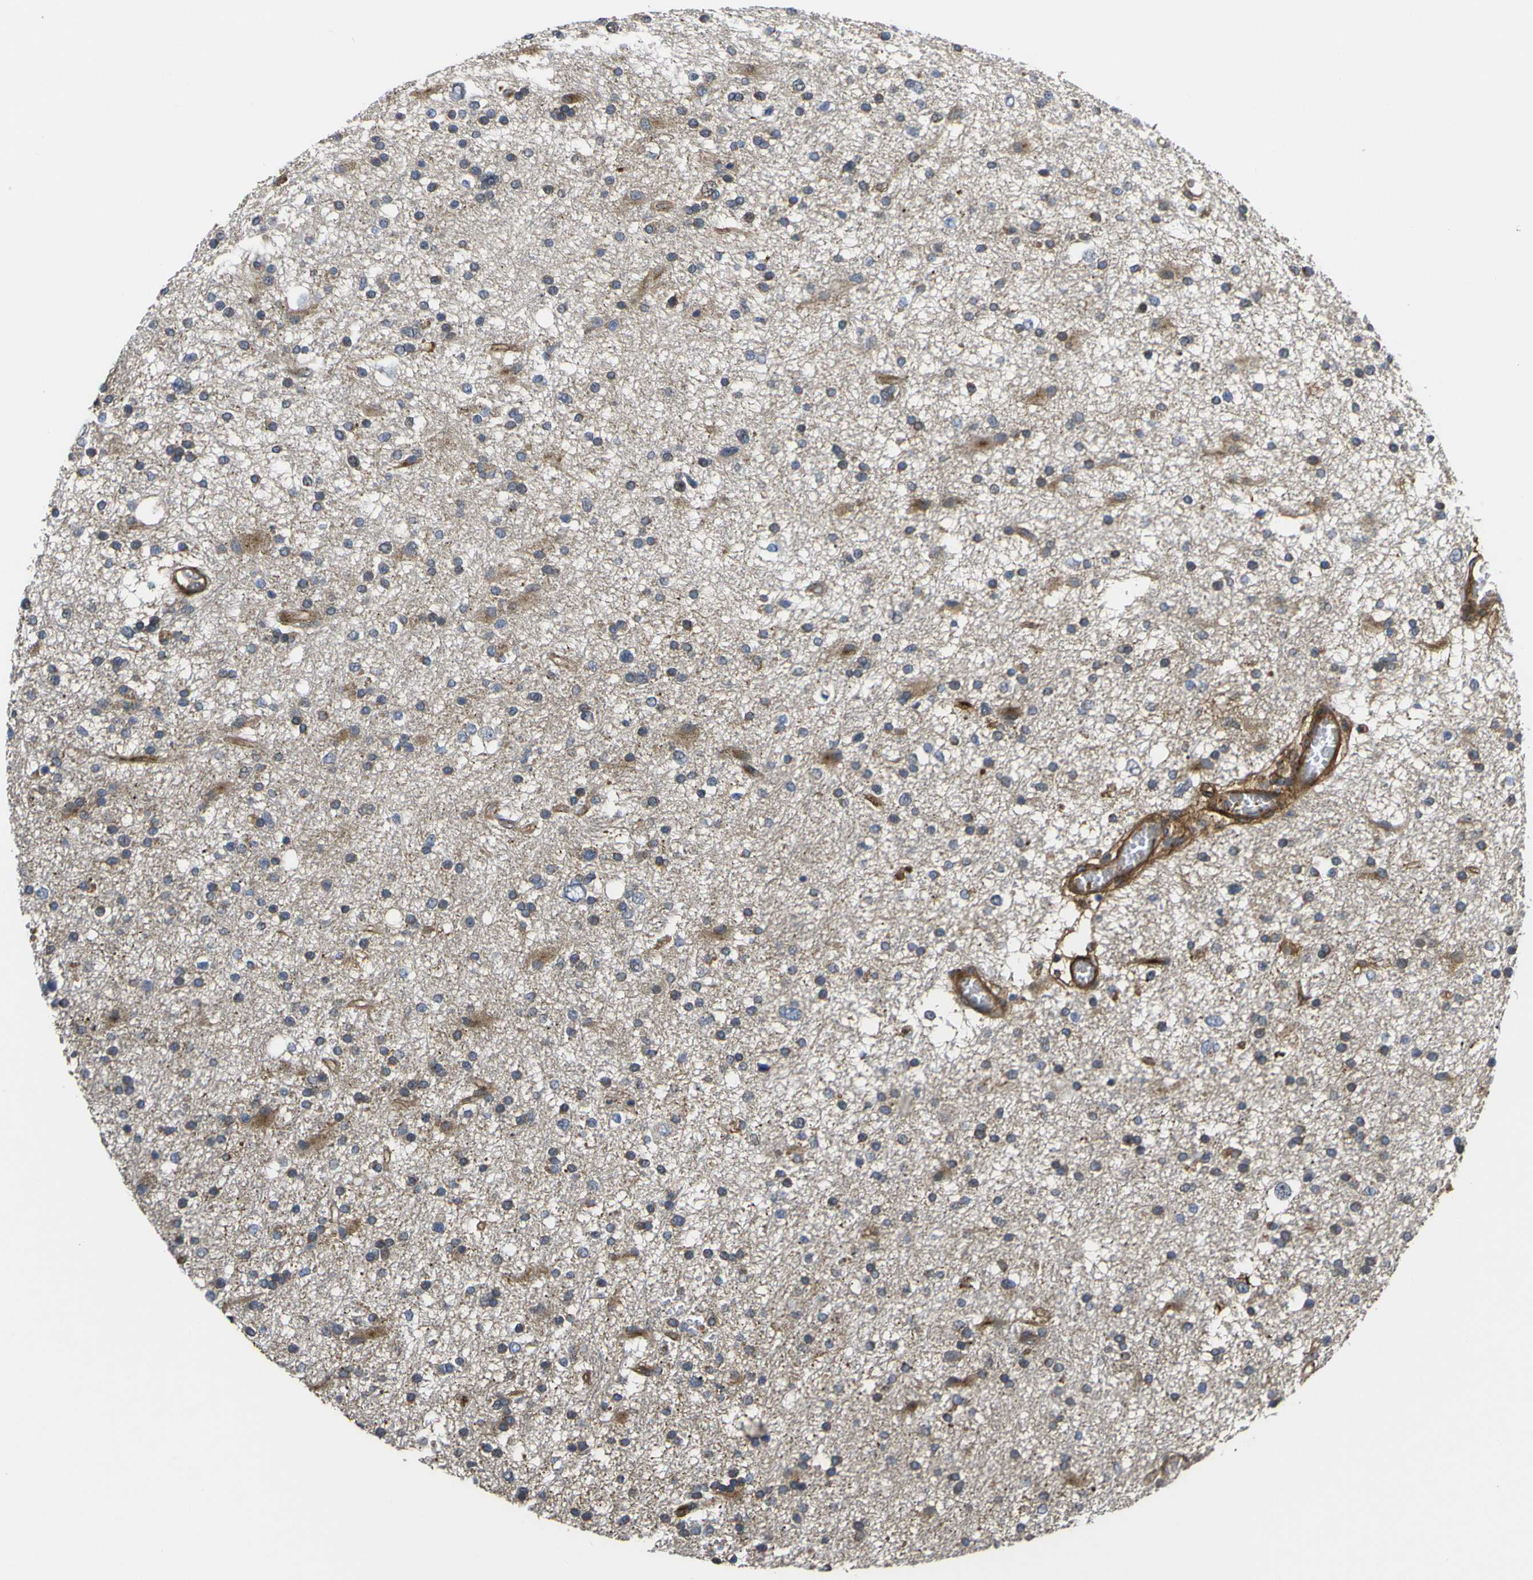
{"staining": {"intensity": "moderate", "quantity": "<25%", "location": "cytoplasmic/membranous"}, "tissue": "glioma", "cell_type": "Tumor cells", "image_type": "cancer", "snomed": [{"axis": "morphology", "description": "Glioma, malignant, High grade"}, {"axis": "topography", "description": "Brain"}], "caption": "Immunohistochemistry (IHC) (DAB (3,3'-diaminobenzidine)) staining of human high-grade glioma (malignant) exhibits moderate cytoplasmic/membranous protein positivity in approximately <25% of tumor cells. Using DAB (brown) and hematoxylin (blue) stains, captured at high magnification using brightfield microscopy.", "gene": "ECE1", "patient": {"sex": "male", "age": 33}}